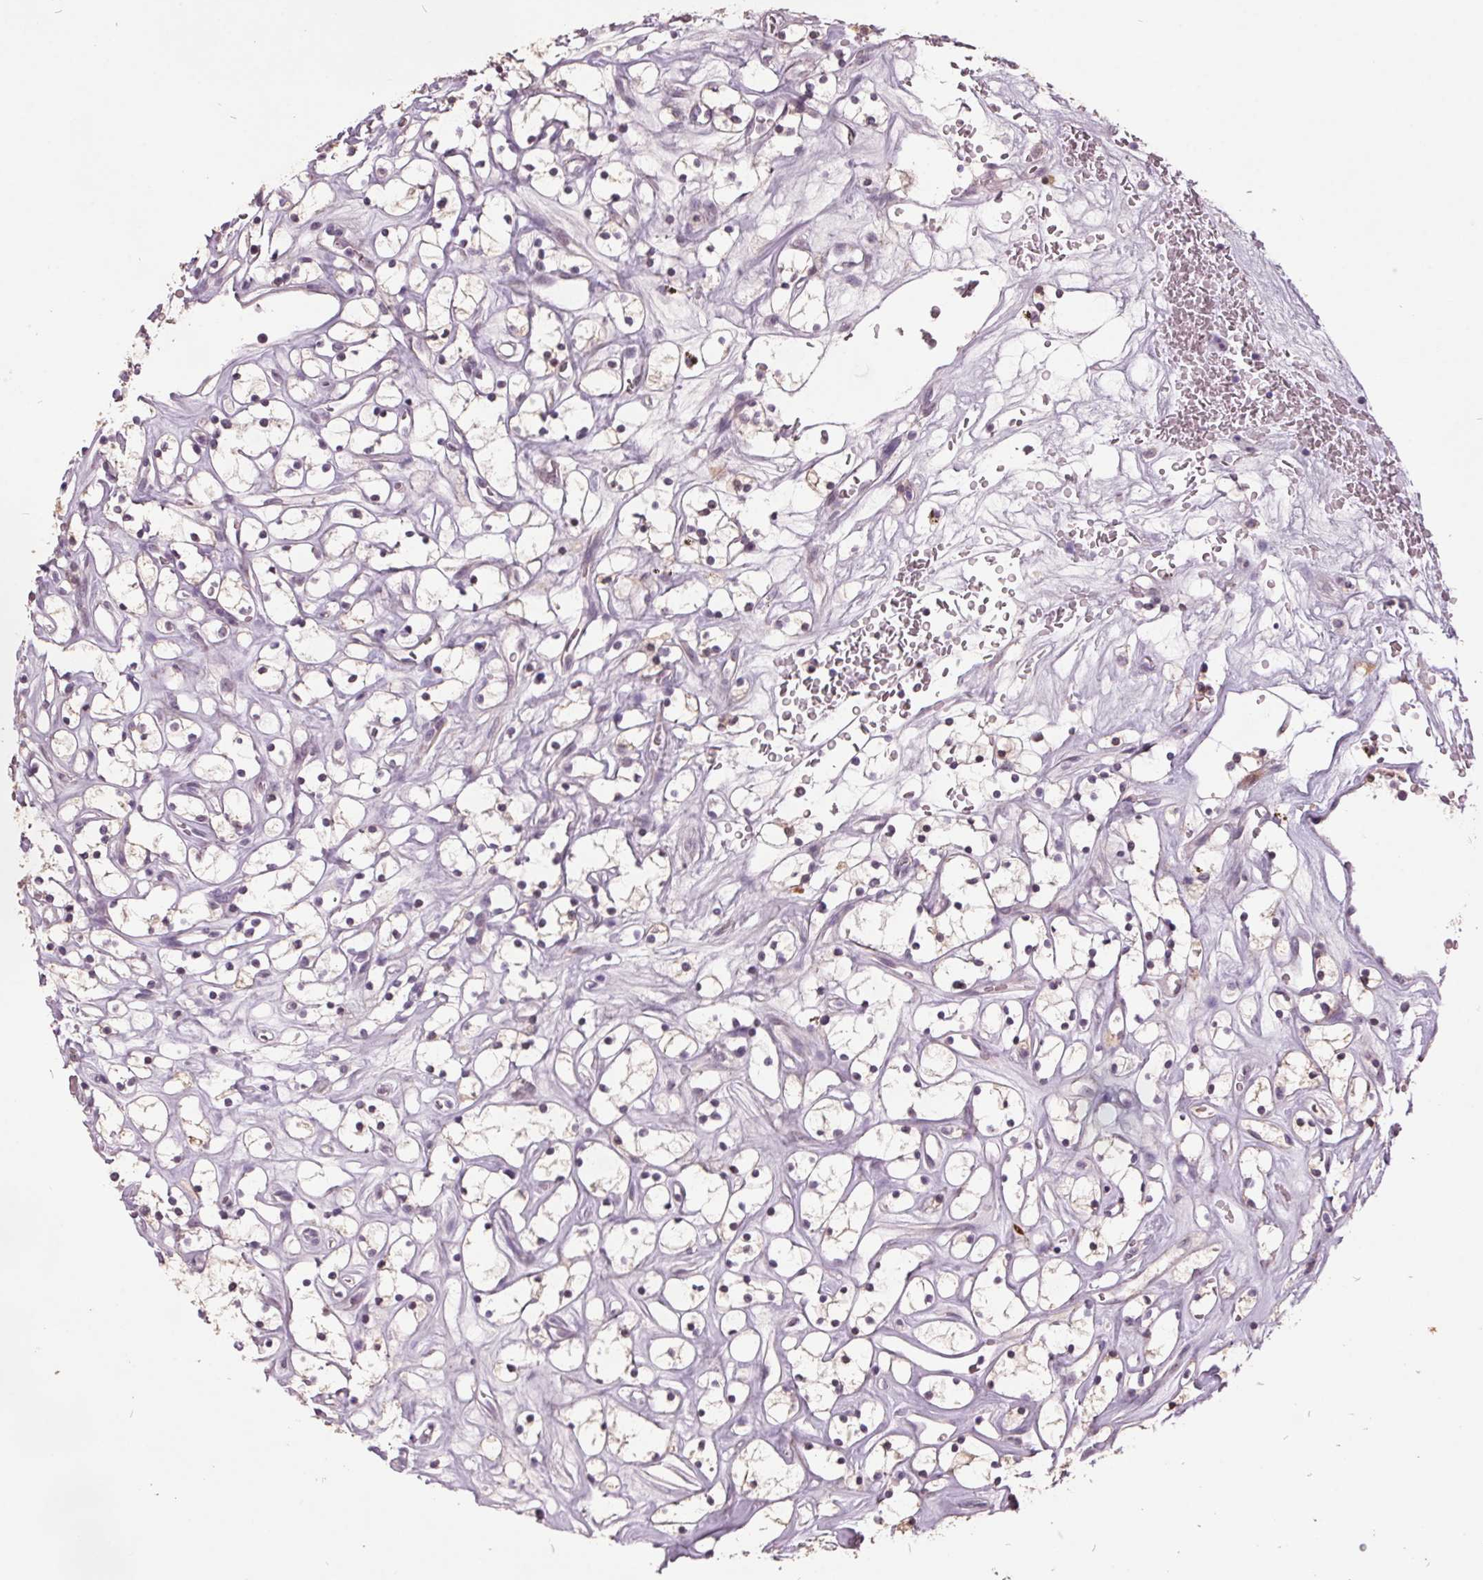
{"staining": {"intensity": "negative", "quantity": "none", "location": "none"}, "tissue": "renal cancer", "cell_type": "Tumor cells", "image_type": "cancer", "snomed": [{"axis": "morphology", "description": "Adenocarcinoma, NOS"}, {"axis": "topography", "description": "Kidney"}], "caption": "Immunohistochemistry (IHC) of adenocarcinoma (renal) shows no expression in tumor cells.", "gene": "C2orf16", "patient": {"sex": "female", "age": 64}}